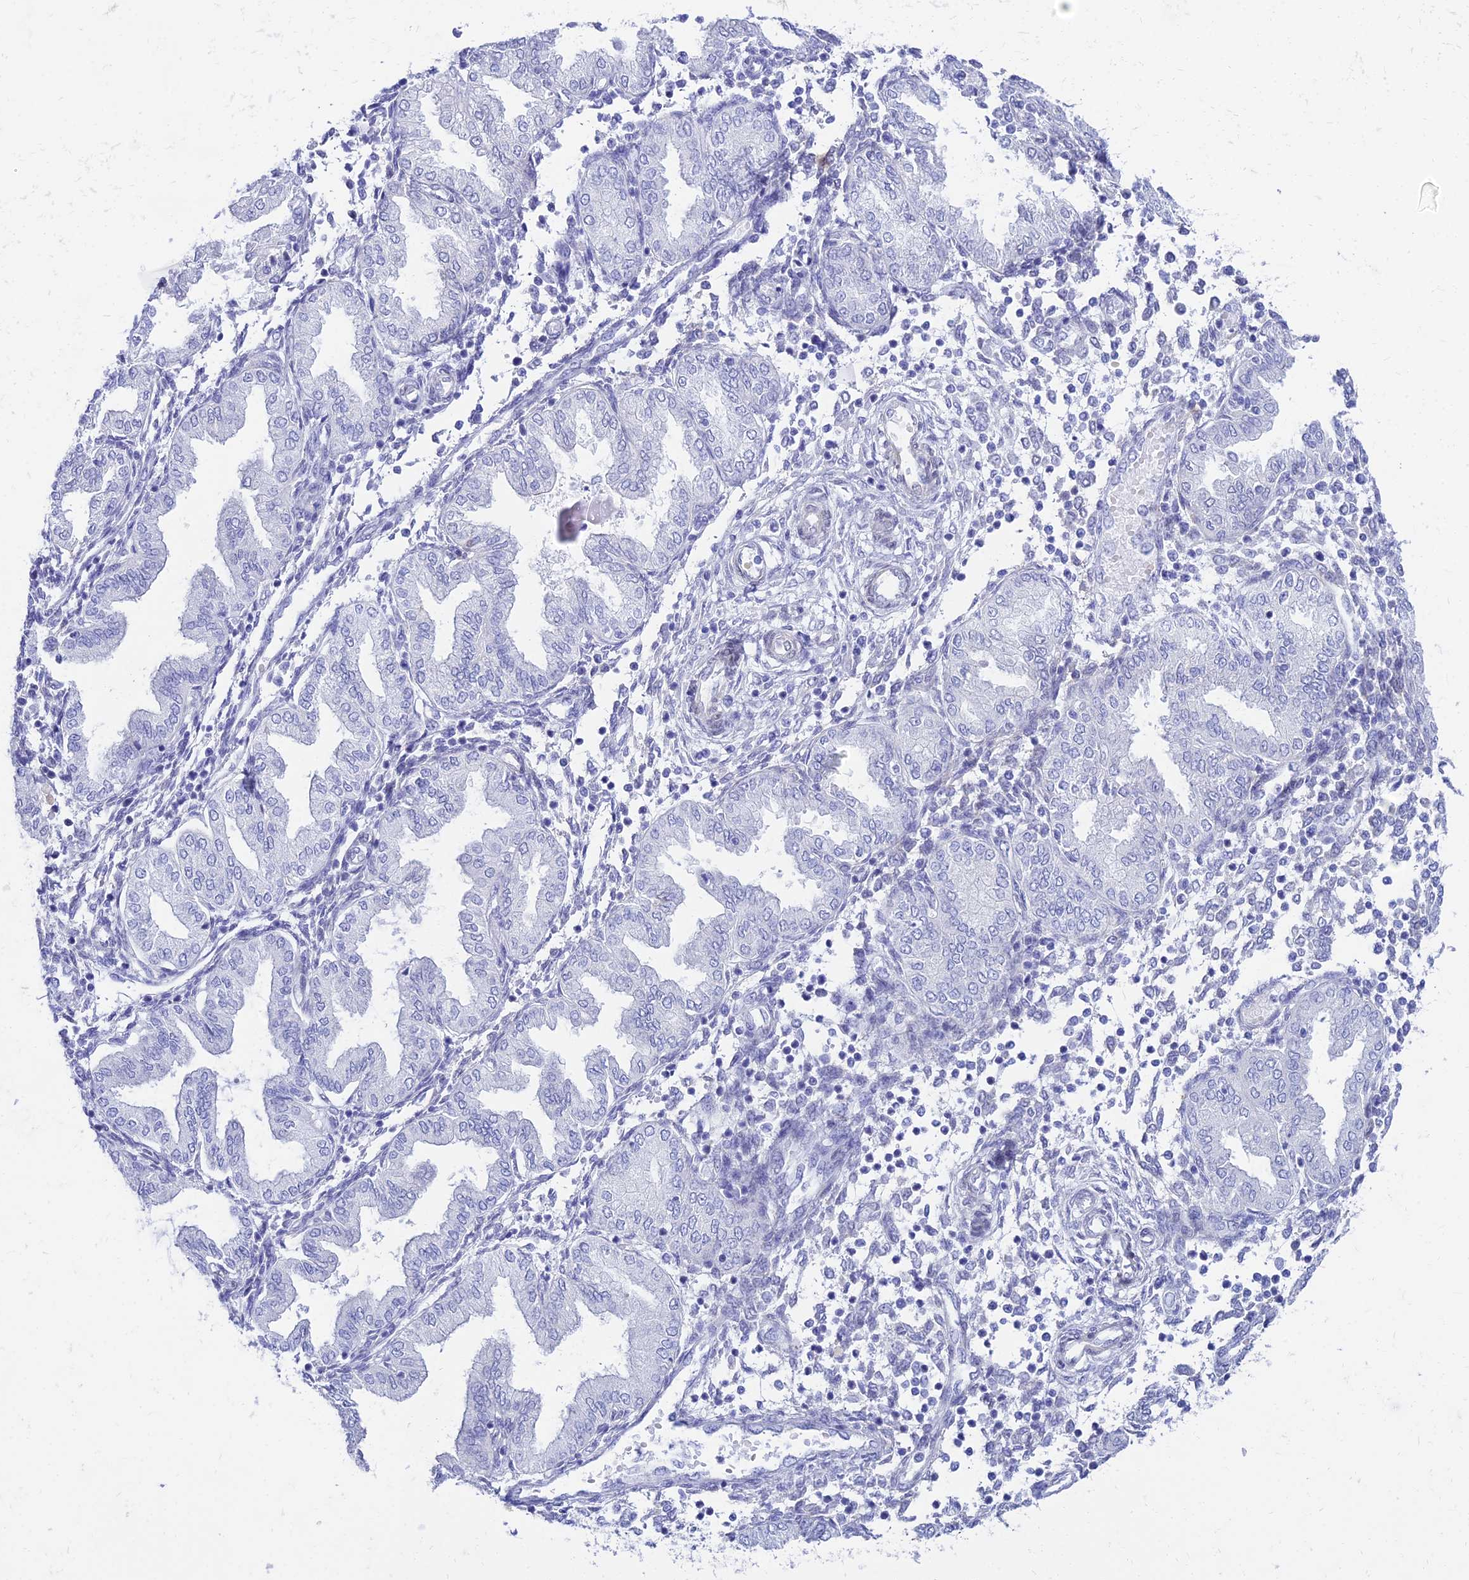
{"staining": {"intensity": "negative", "quantity": "none", "location": "none"}, "tissue": "endometrium", "cell_type": "Cells in endometrial stroma", "image_type": "normal", "snomed": [{"axis": "morphology", "description": "Normal tissue, NOS"}, {"axis": "topography", "description": "Endometrium"}], "caption": "Immunohistochemical staining of unremarkable endometrium exhibits no significant staining in cells in endometrial stroma.", "gene": "TAC3", "patient": {"sex": "female", "age": 53}}